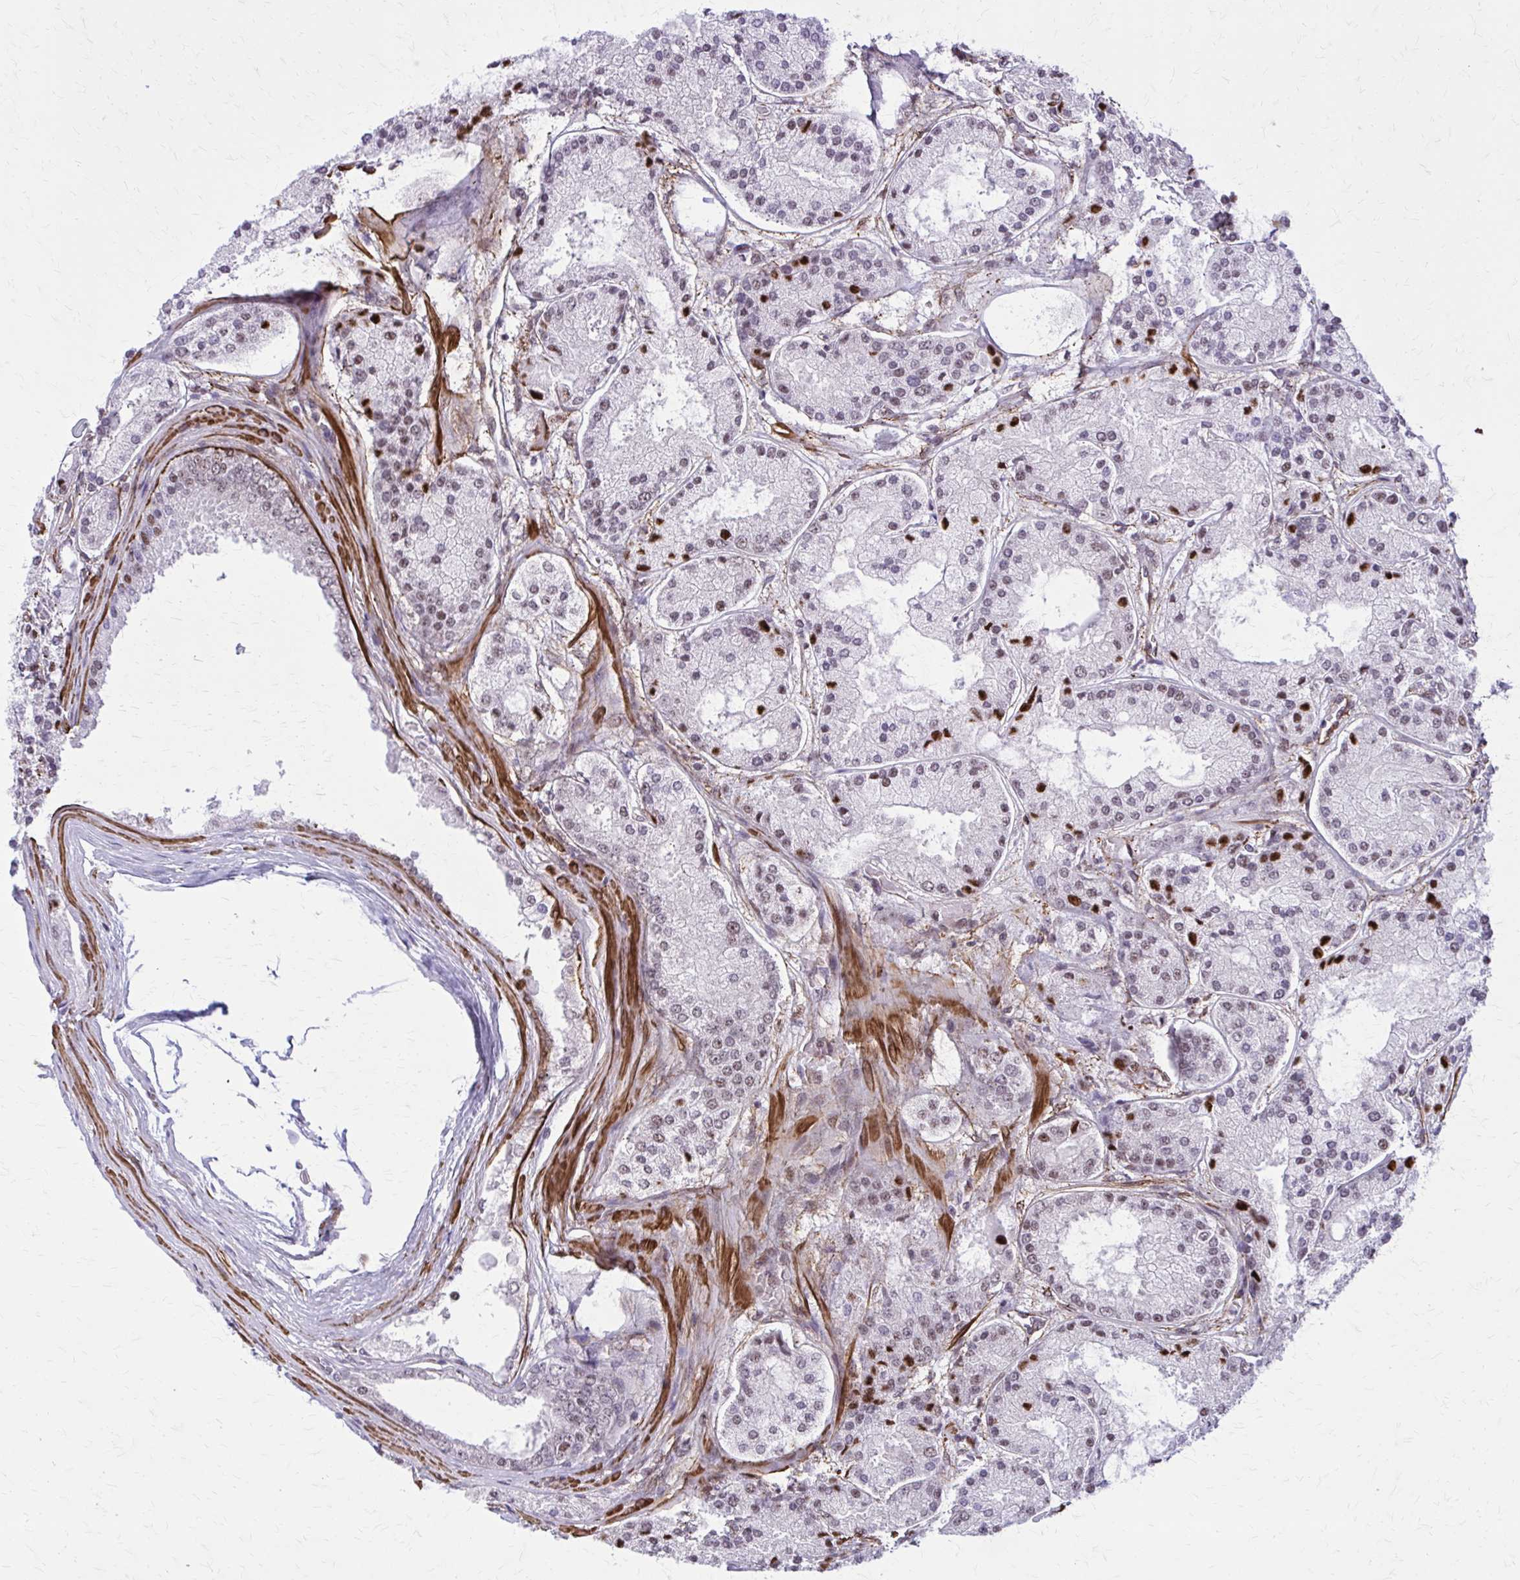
{"staining": {"intensity": "moderate", "quantity": "<25%", "location": "nuclear"}, "tissue": "prostate cancer", "cell_type": "Tumor cells", "image_type": "cancer", "snomed": [{"axis": "morphology", "description": "Adenocarcinoma, High grade"}, {"axis": "topography", "description": "Prostate"}], "caption": "Prostate adenocarcinoma (high-grade) was stained to show a protein in brown. There is low levels of moderate nuclear positivity in about <25% of tumor cells.", "gene": "NRBF2", "patient": {"sex": "male", "age": 67}}